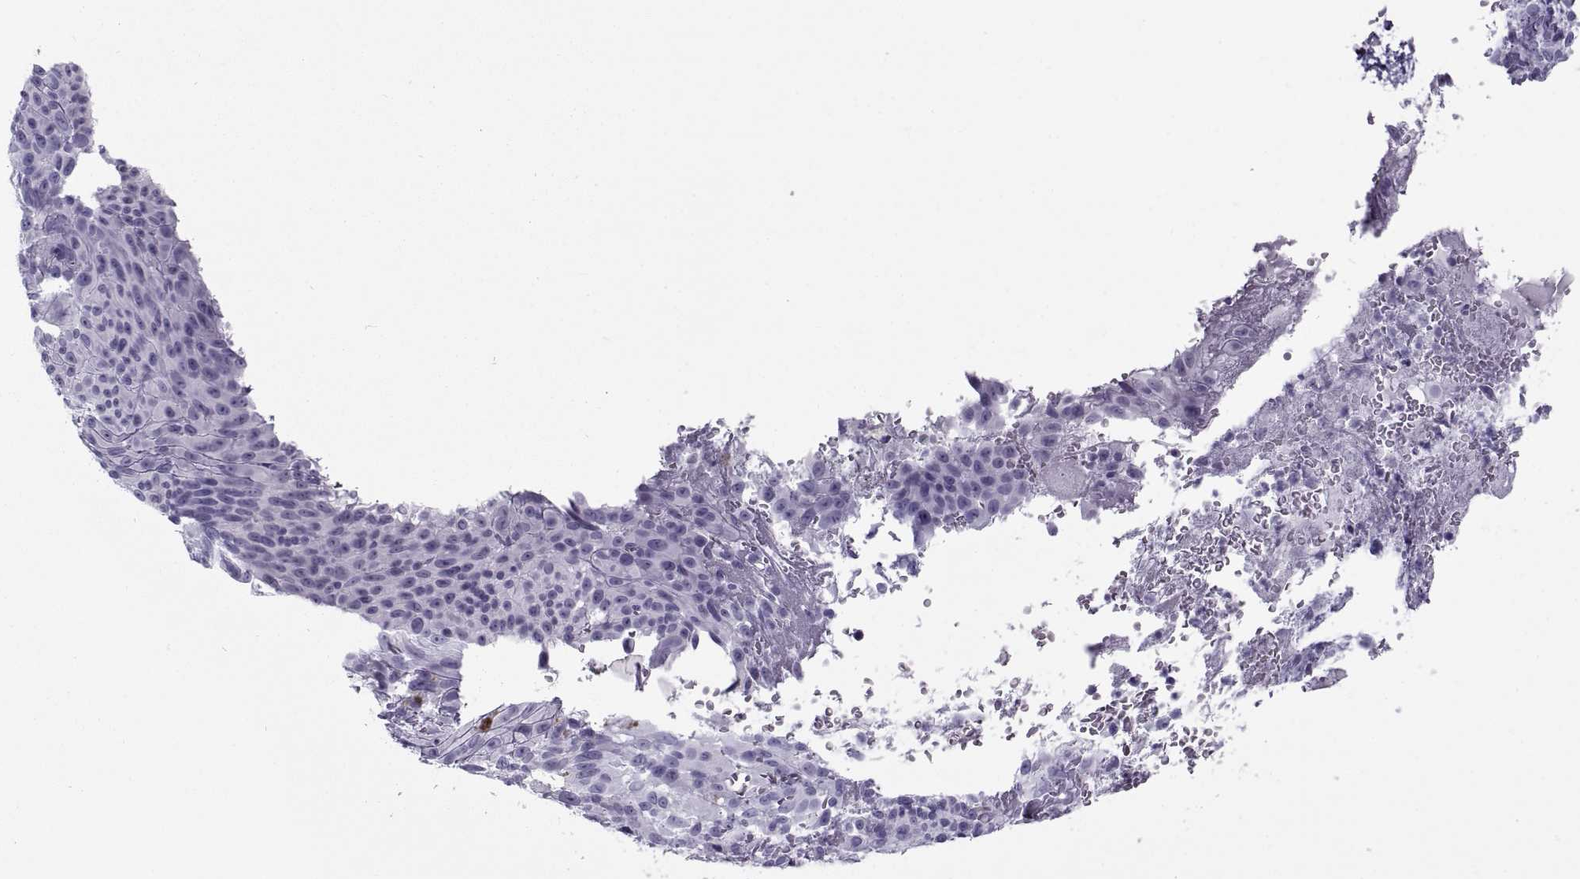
{"staining": {"intensity": "negative", "quantity": "none", "location": "none"}, "tissue": "melanoma", "cell_type": "Tumor cells", "image_type": "cancer", "snomed": [{"axis": "morphology", "description": "Malignant melanoma, NOS"}, {"axis": "topography", "description": "Skin"}], "caption": "Human melanoma stained for a protein using immunohistochemistry demonstrates no staining in tumor cells.", "gene": "RLBP1", "patient": {"sex": "male", "age": 83}}